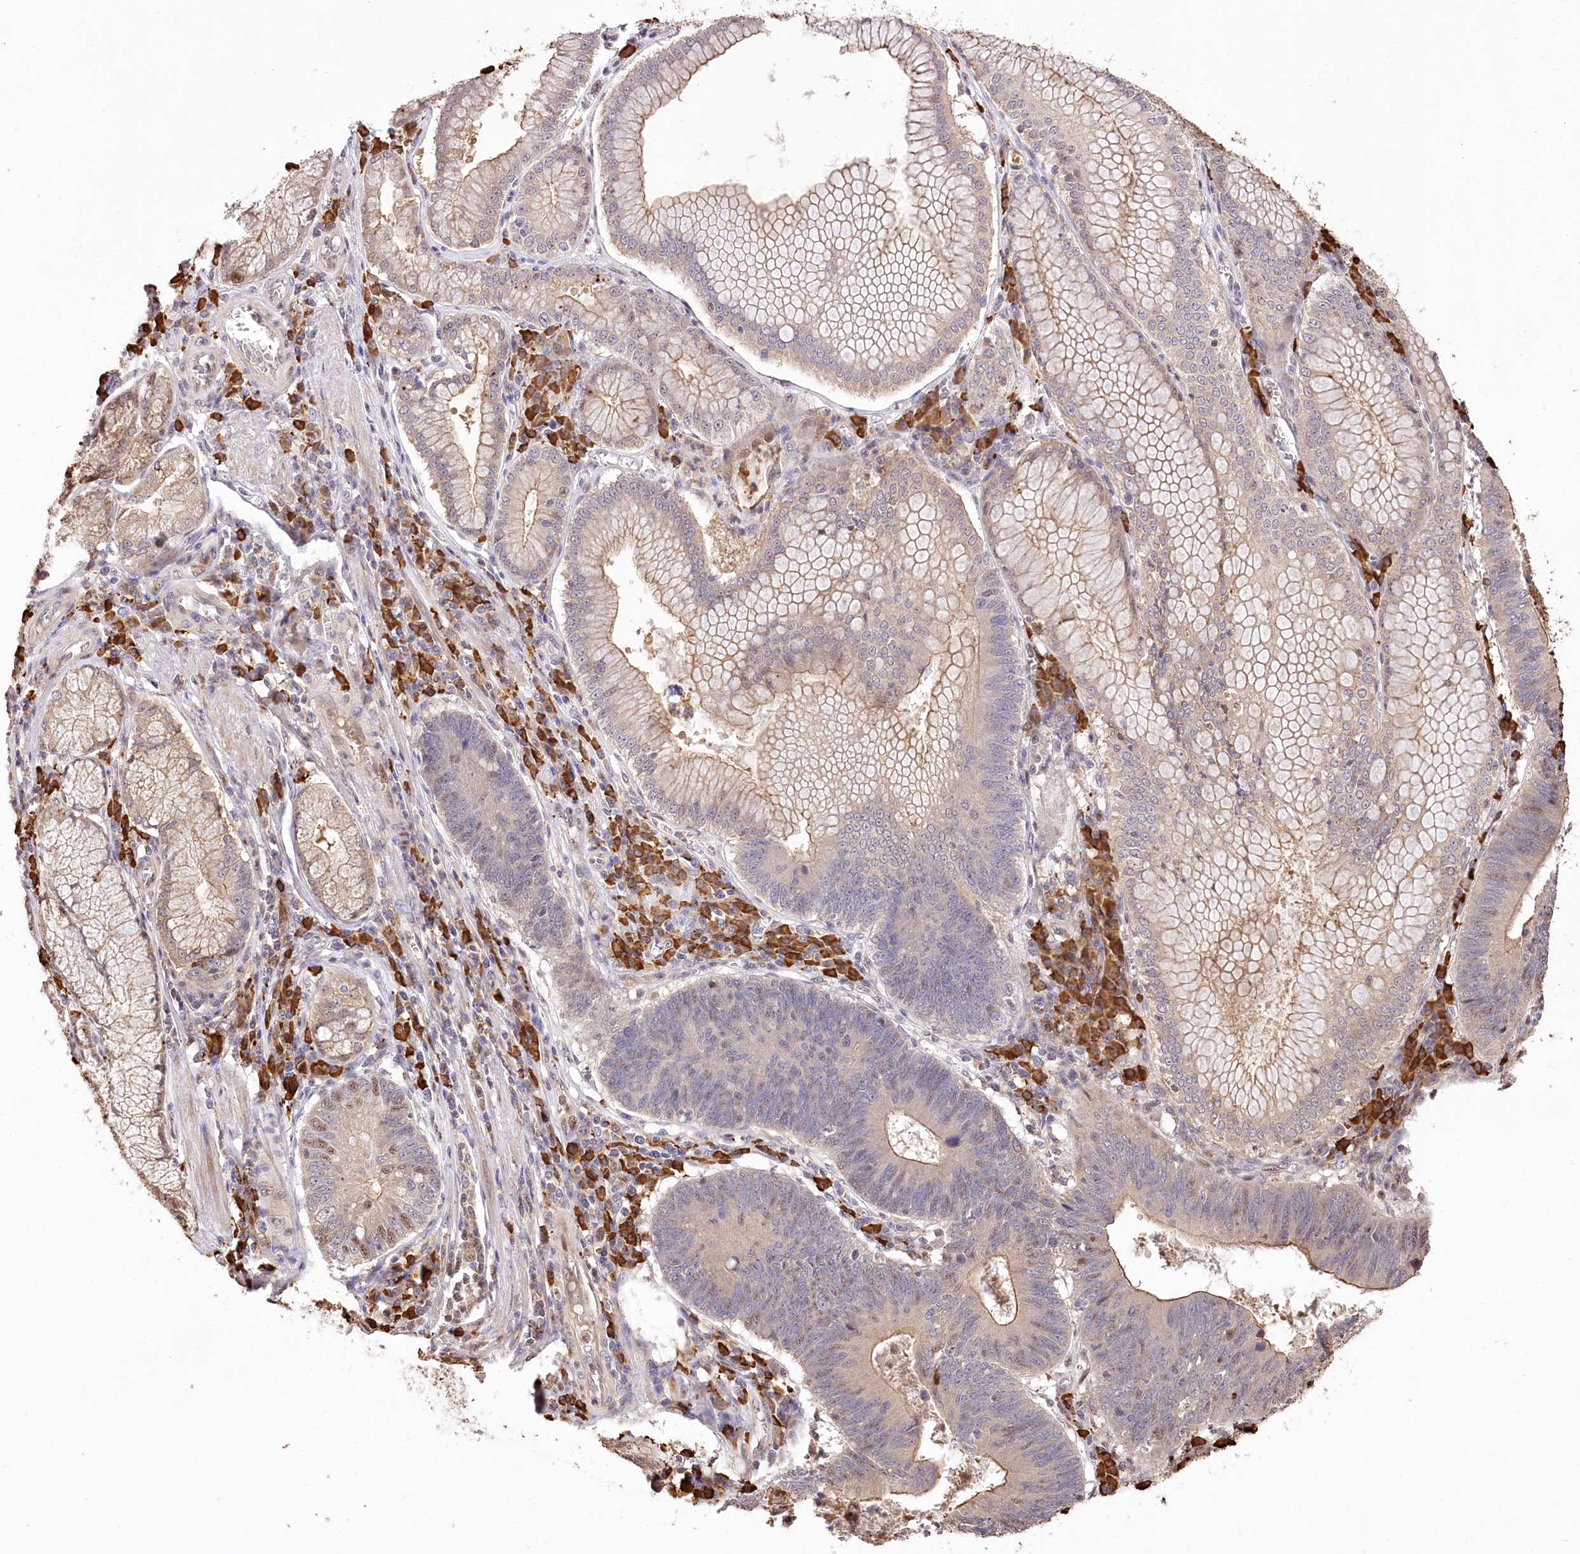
{"staining": {"intensity": "moderate", "quantity": "<25%", "location": "cytoplasmic/membranous"}, "tissue": "stomach cancer", "cell_type": "Tumor cells", "image_type": "cancer", "snomed": [{"axis": "morphology", "description": "Adenocarcinoma, NOS"}, {"axis": "topography", "description": "Stomach"}], "caption": "Immunohistochemistry (DAB (3,3'-diaminobenzidine)) staining of adenocarcinoma (stomach) shows moderate cytoplasmic/membranous protein staining in about <25% of tumor cells.", "gene": "PYROXD1", "patient": {"sex": "male", "age": 59}}